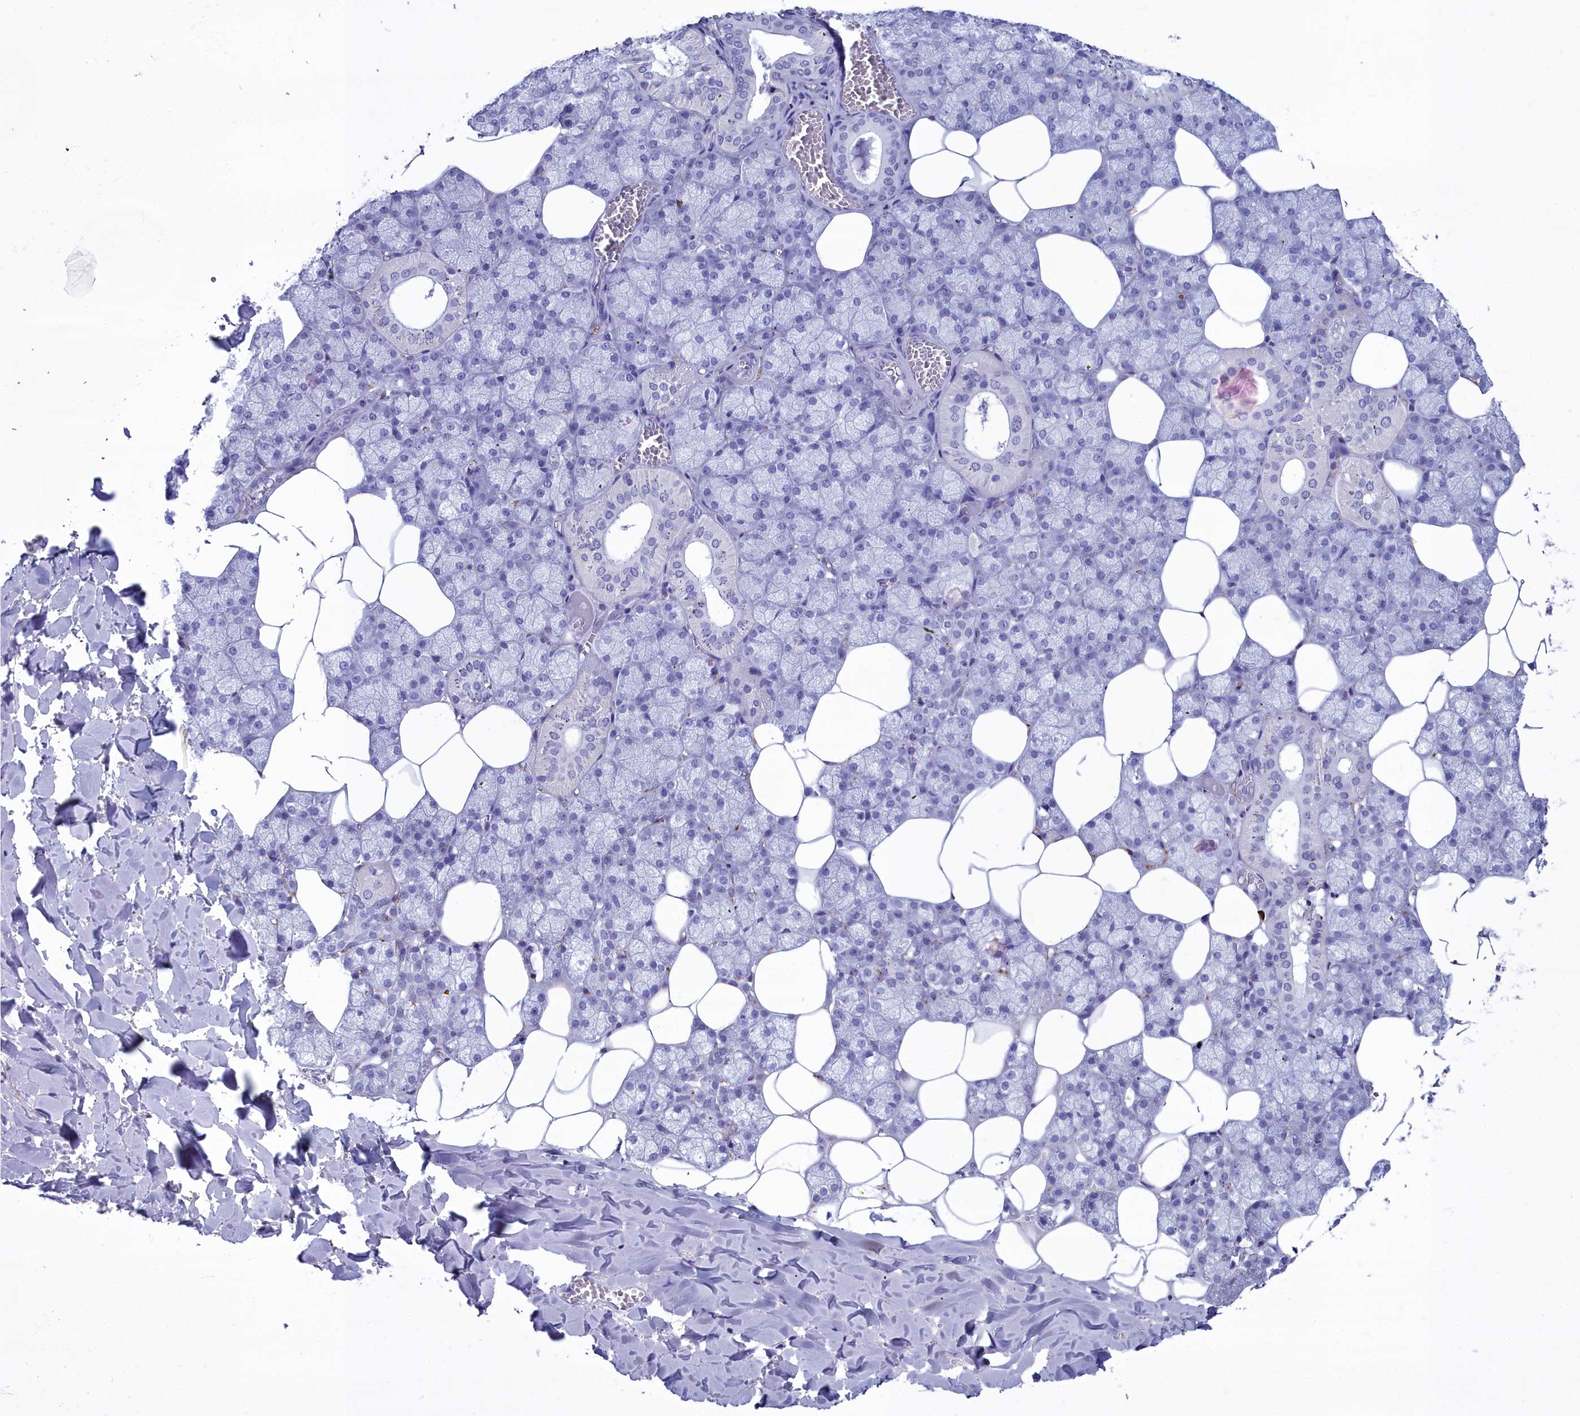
{"staining": {"intensity": "negative", "quantity": "none", "location": "none"}, "tissue": "salivary gland", "cell_type": "Glandular cells", "image_type": "normal", "snomed": [{"axis": "morphology", "description": "Normal tissue, NOS"}, {"axis": "topography", "description": "Salivary gland"}], "caption": "Immunohistochemistry photomicrograph of unremarkable salivary gland stained for a protein (brown), which reveals no positivity in glandular cells.", "gene": "MAP6", "patient": {"sex": "male", "age": 62}}